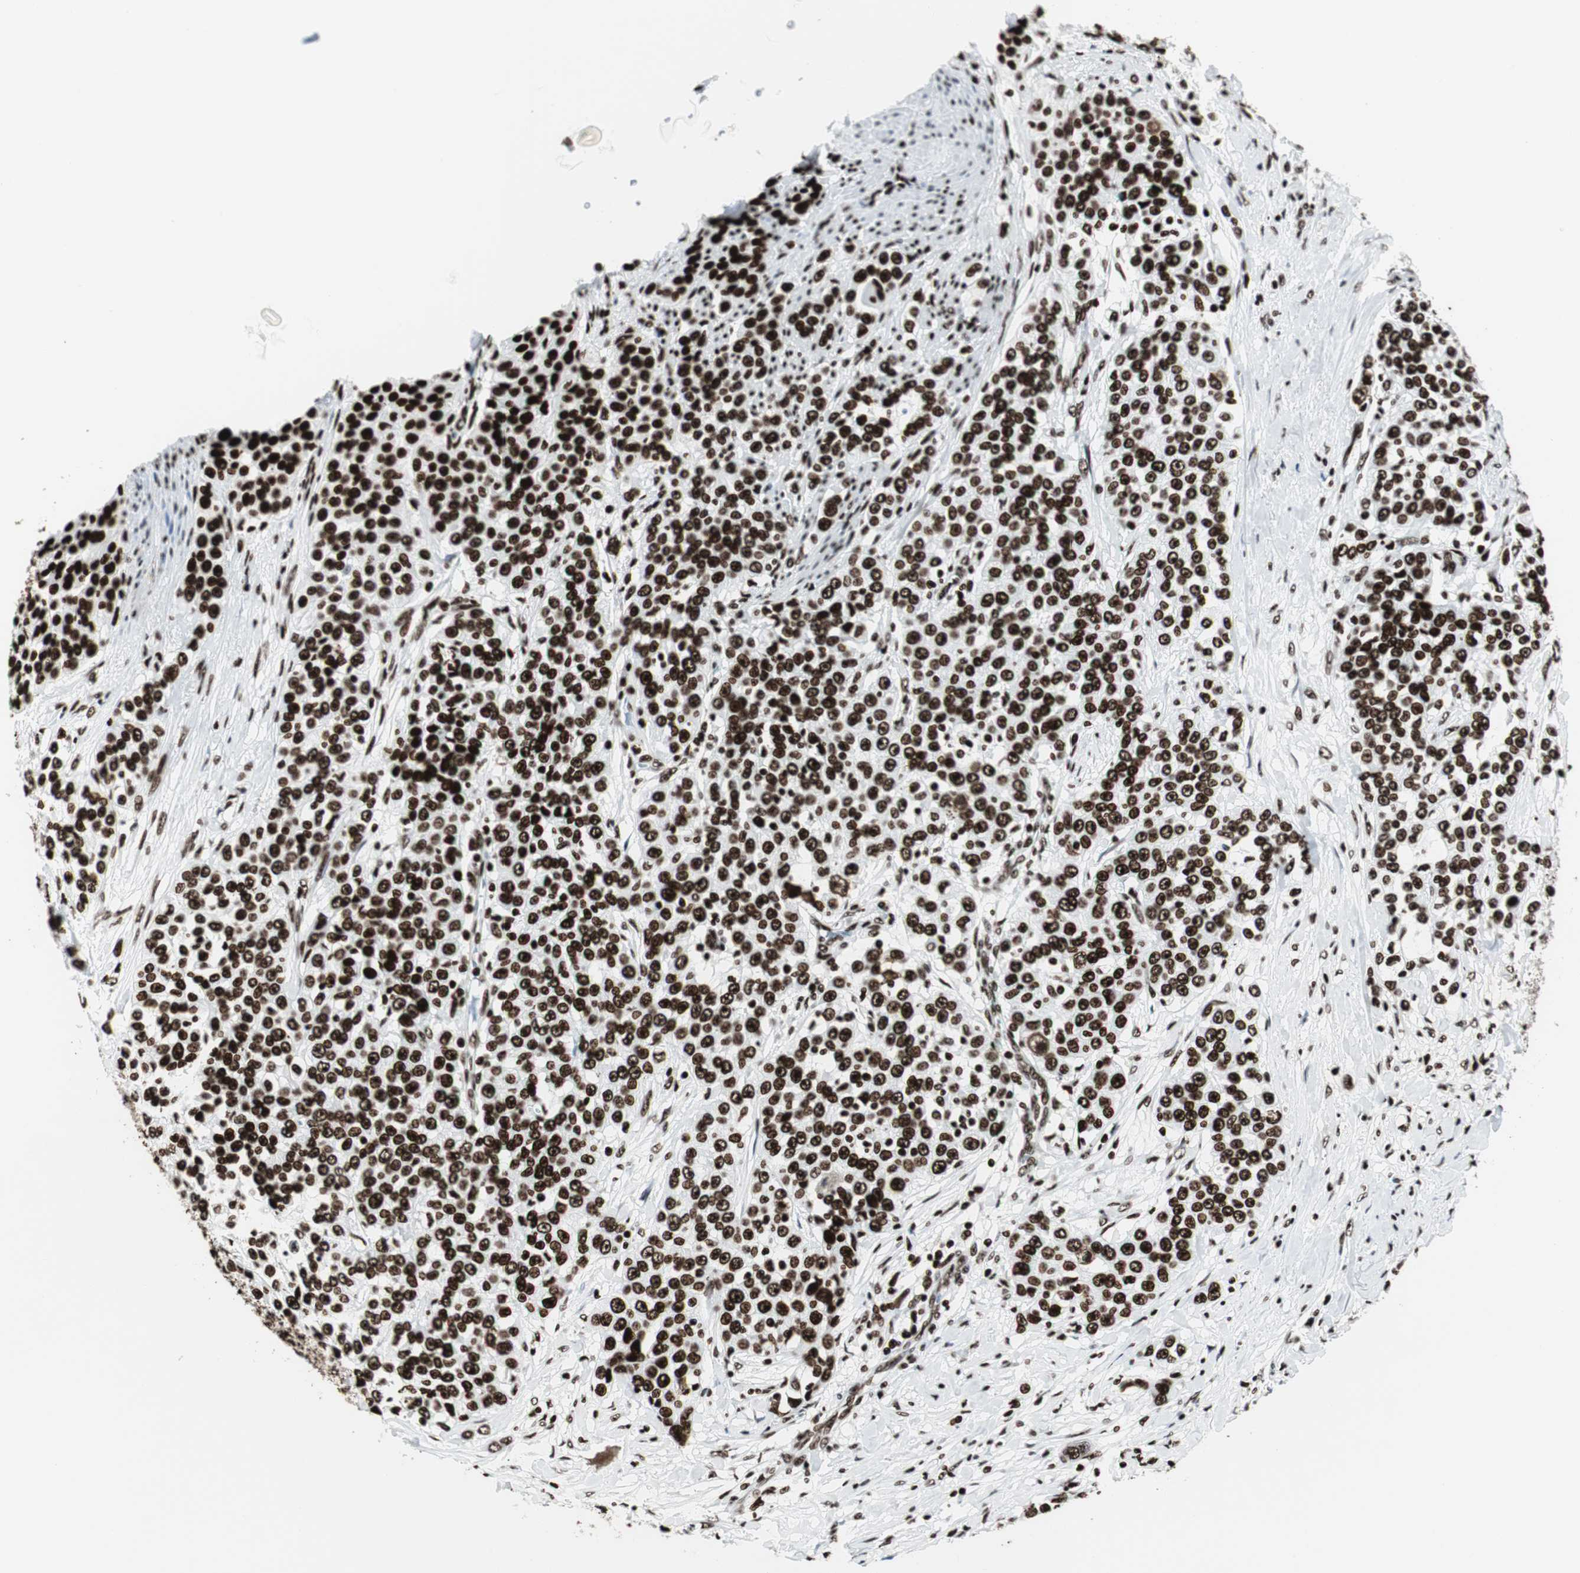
{"staining": {"intensity": "strong", "quantity": ">75%", "location": "nuclear"}, "tissue": "urothelial cancer", "cell_type": "Tumor cells", "image_type": "cancer", "snomed": [{"axis": "morphology", "description": "Urothelial carcinoma, High grade"}, {"axis": "topography", "description": "Urinary bladder"}], "caption": "High-grade urothelial carcinoma tissue exhibits strong nuclear expression in approximately >75% of tumor cells, visualized by immunohistochemistry. Immunohistochemistry (ihc) stains the protein of interest in brown and the nuclei are stained blue.", "gene": "NCL", "patient": {"sex": "female", "age": 80}}